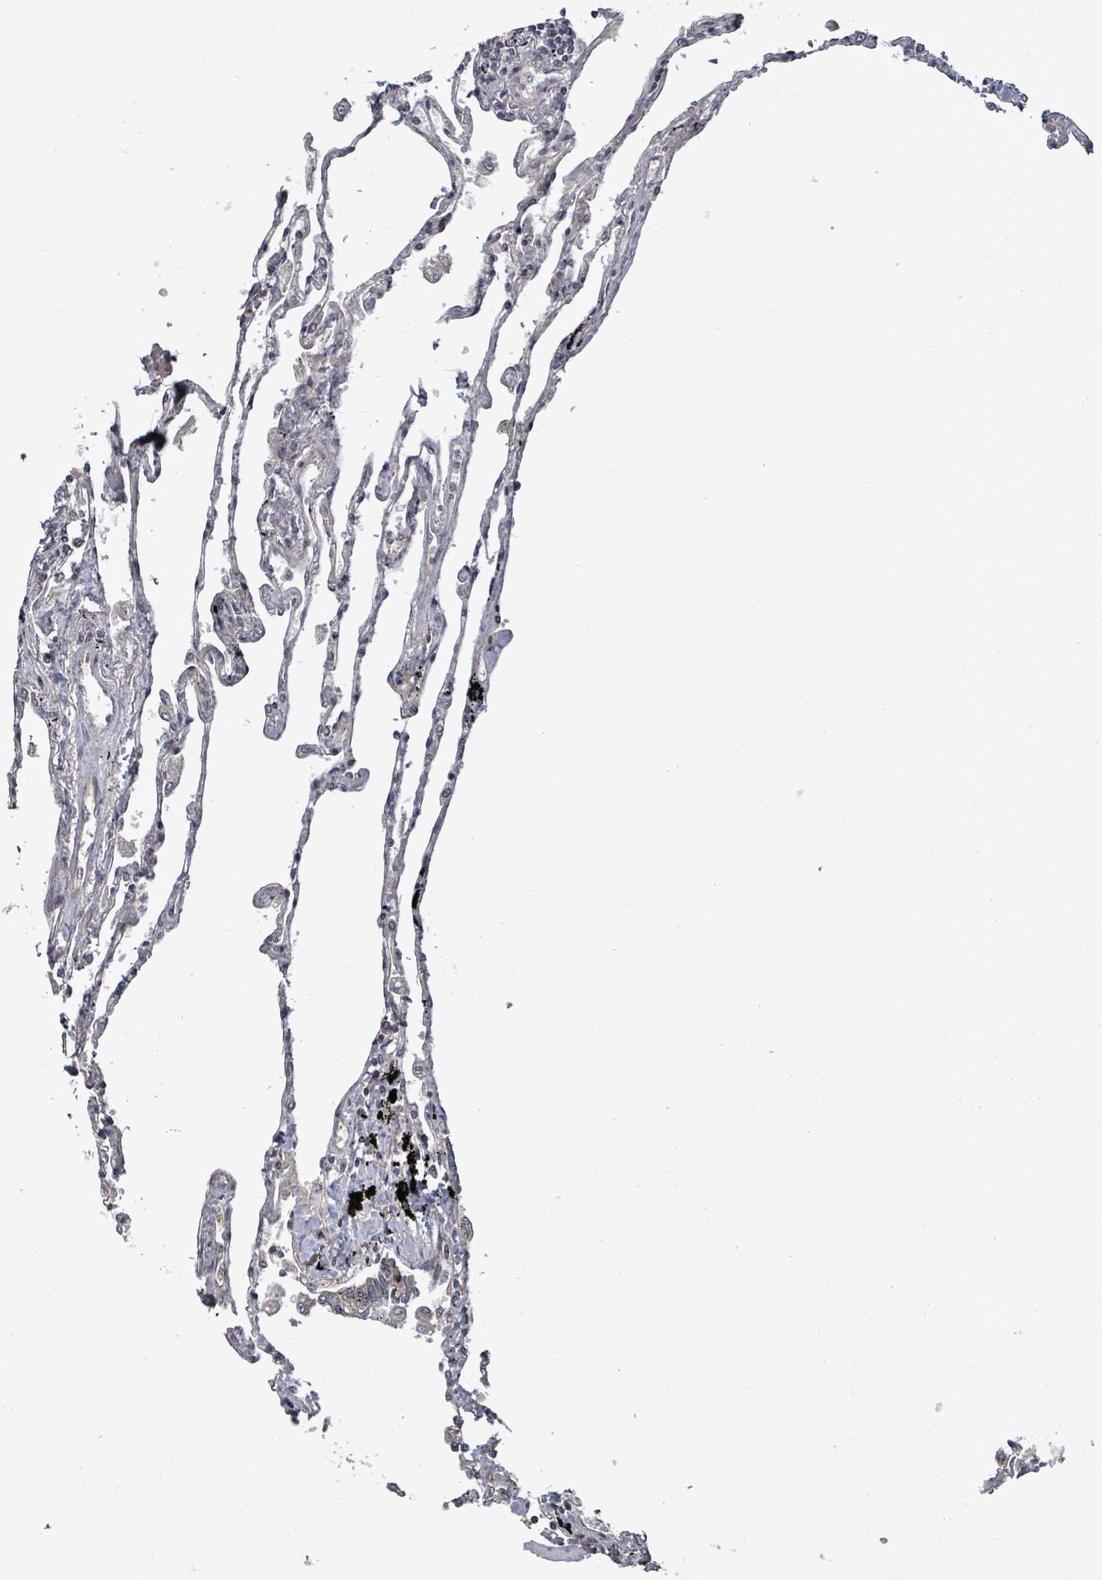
{"staining": {"intensity": "weak", "quantity": "<25%", "location": "cytoplasmic/membranous,nuclear"}, "tissue": "lung", "cell_type": "Alveolar cells", "image_type": "normal", "snomed": [{"axis": "morphology", "description": "Normal tissue, NOS"}, {"axis": "topography", "description": "Lung"}], "caption": "Immunohistochemical staining of benign lung reveals no significant staining in alveolar cells.", "gene": "KRTAP27", "patient": {"sex": "female", "age": 67}}